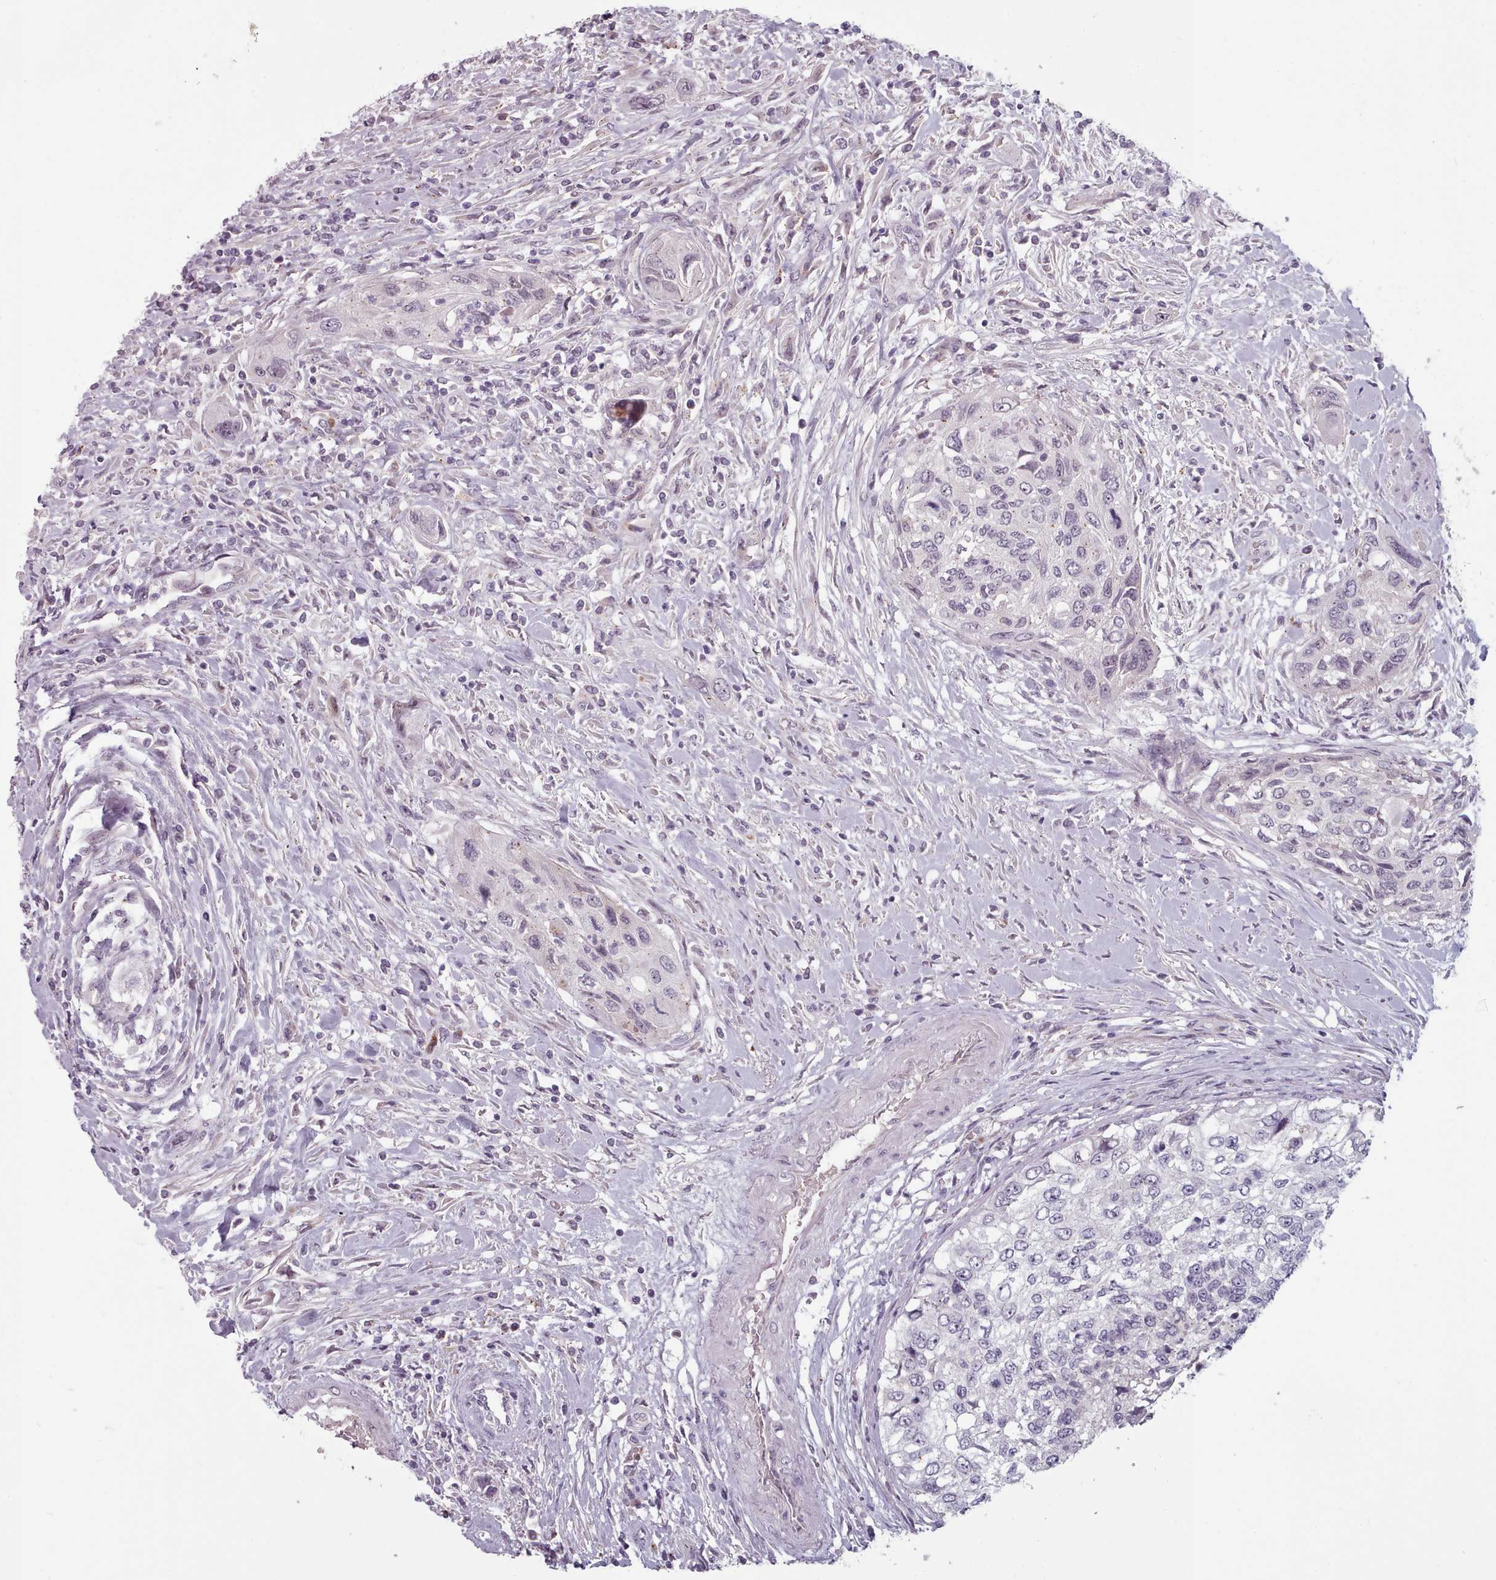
{"staining": {"intensity": "negative", "quantity": "none", "location": "none"}, "tissue": "urothelial cancer", "cell_type": "Tumor cells", "image_type": "cancer", "snomed": [{"axis": "morphology", "description": "Urothelial carcinoma, High grade"}, {"axis": "topography", "description": "Urinary bladder"}], "caption": "Histopathology image shows no protein positivity in tumor cells of urothelial cancer tissue.", "gene": "PBX4", "patient": {"sex": "female", "age": 60}}